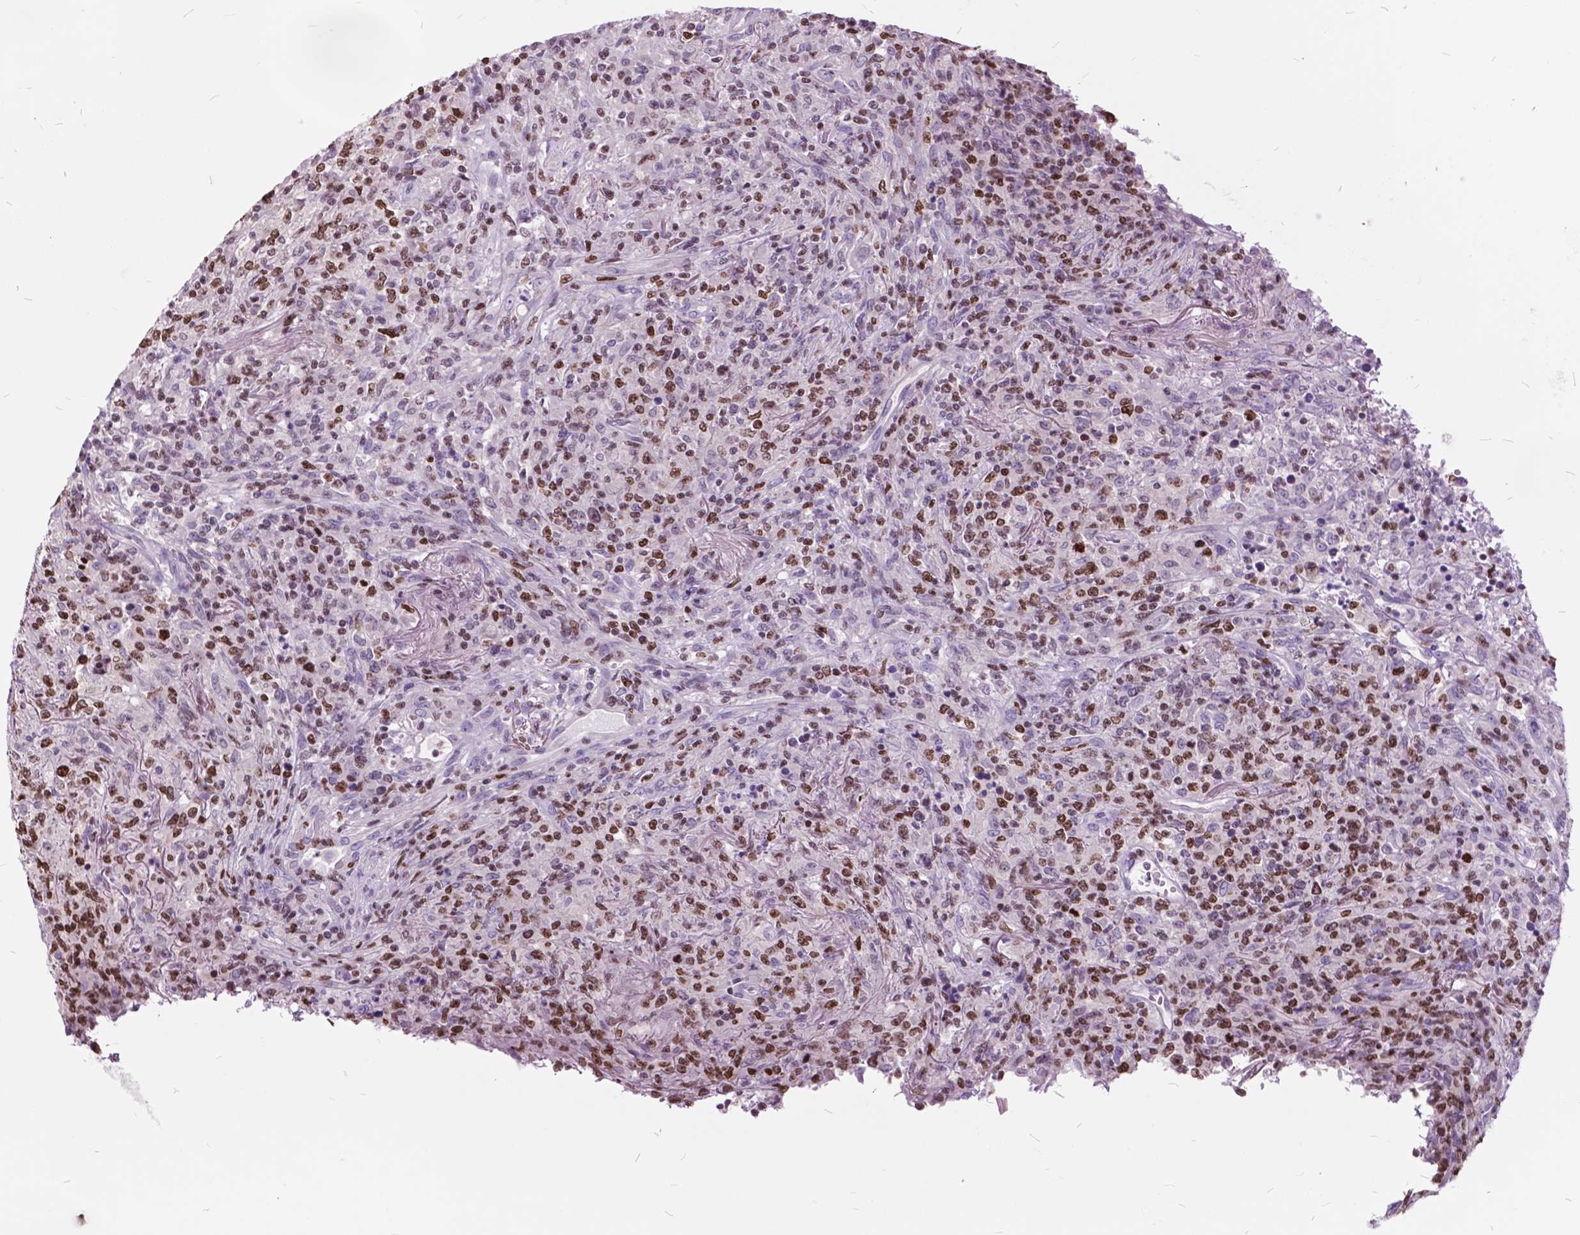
{"staining": {"intensity": "moderate", "quantity": ">75%", "location": "nuclear"}, "tissue": "lymphoma", "cell_type": "Tumor cells", "image_type": "cancer", "snomed": [{"axis": "morphology", "description": "Malignant lymphoma, non-Hodgkin's type, High grade"}, {"axis": "topography", "description": "Lung"}], "caption": "Immunohistochemical staining of human high-grade malignant lymphoma, non-Hodgkin's type demonstrates medium levels of moderate nuclear protein positivity in about >75% of tumor cells. The protein is shown in brown color, while the nuclei are stained blue.", "gene": "SP140", "patient": {"sex": "male", "age": 79}}